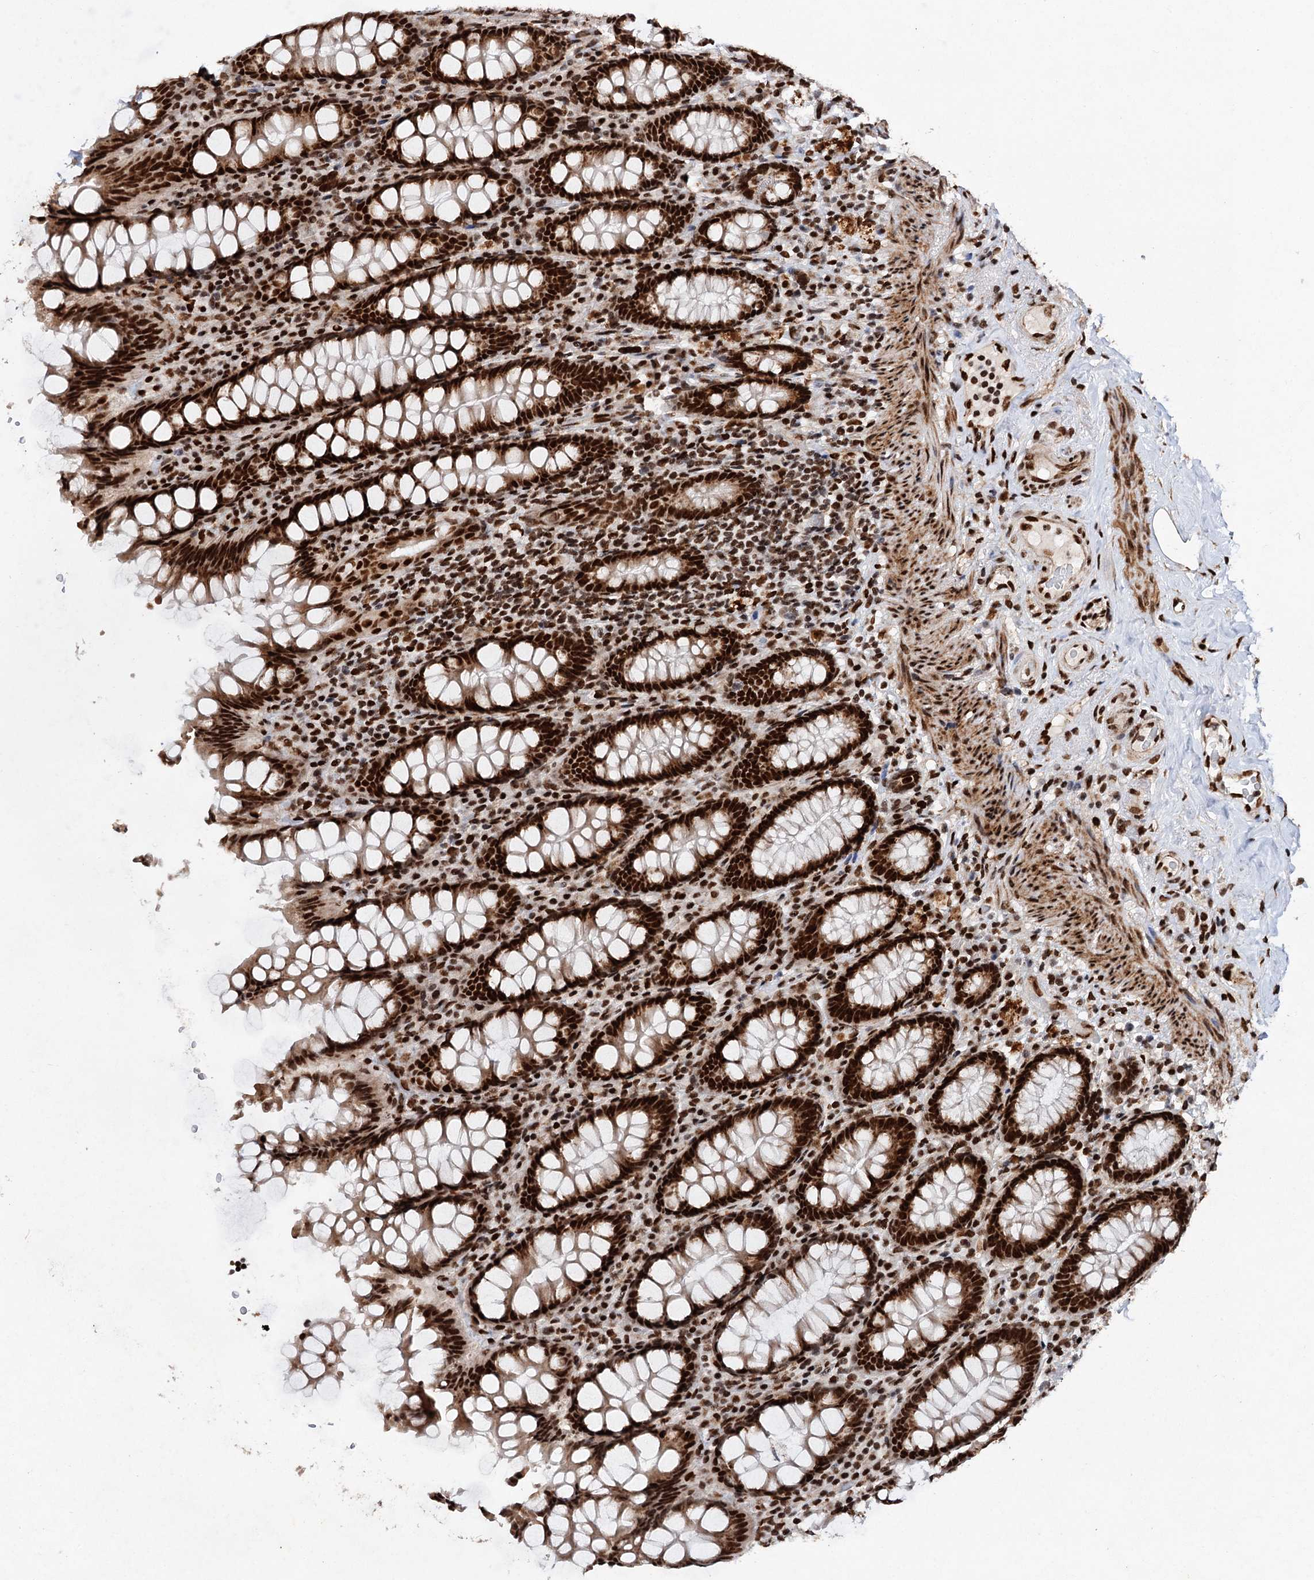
{"staining": {"intensity": "strong", "quantity": ">75%", "location": "nuclear"}, "tissue": "colon", "cell_type": "Endothelial cells", "image_type": "normal", "snomed": [{"axis": "morphology", "description": "Normal tissue, NOS"}, {"axis": "topography", "description": "Colon"}], "caption": "Endothelial cells show high levels of strong nuclear expression in about >75% of cells in benign human colon. The protein of interest is shown in brown color, while the nuclei are stained blue.", "gene": "MATR3", "patient": {"sex": "female", "age": 79}}